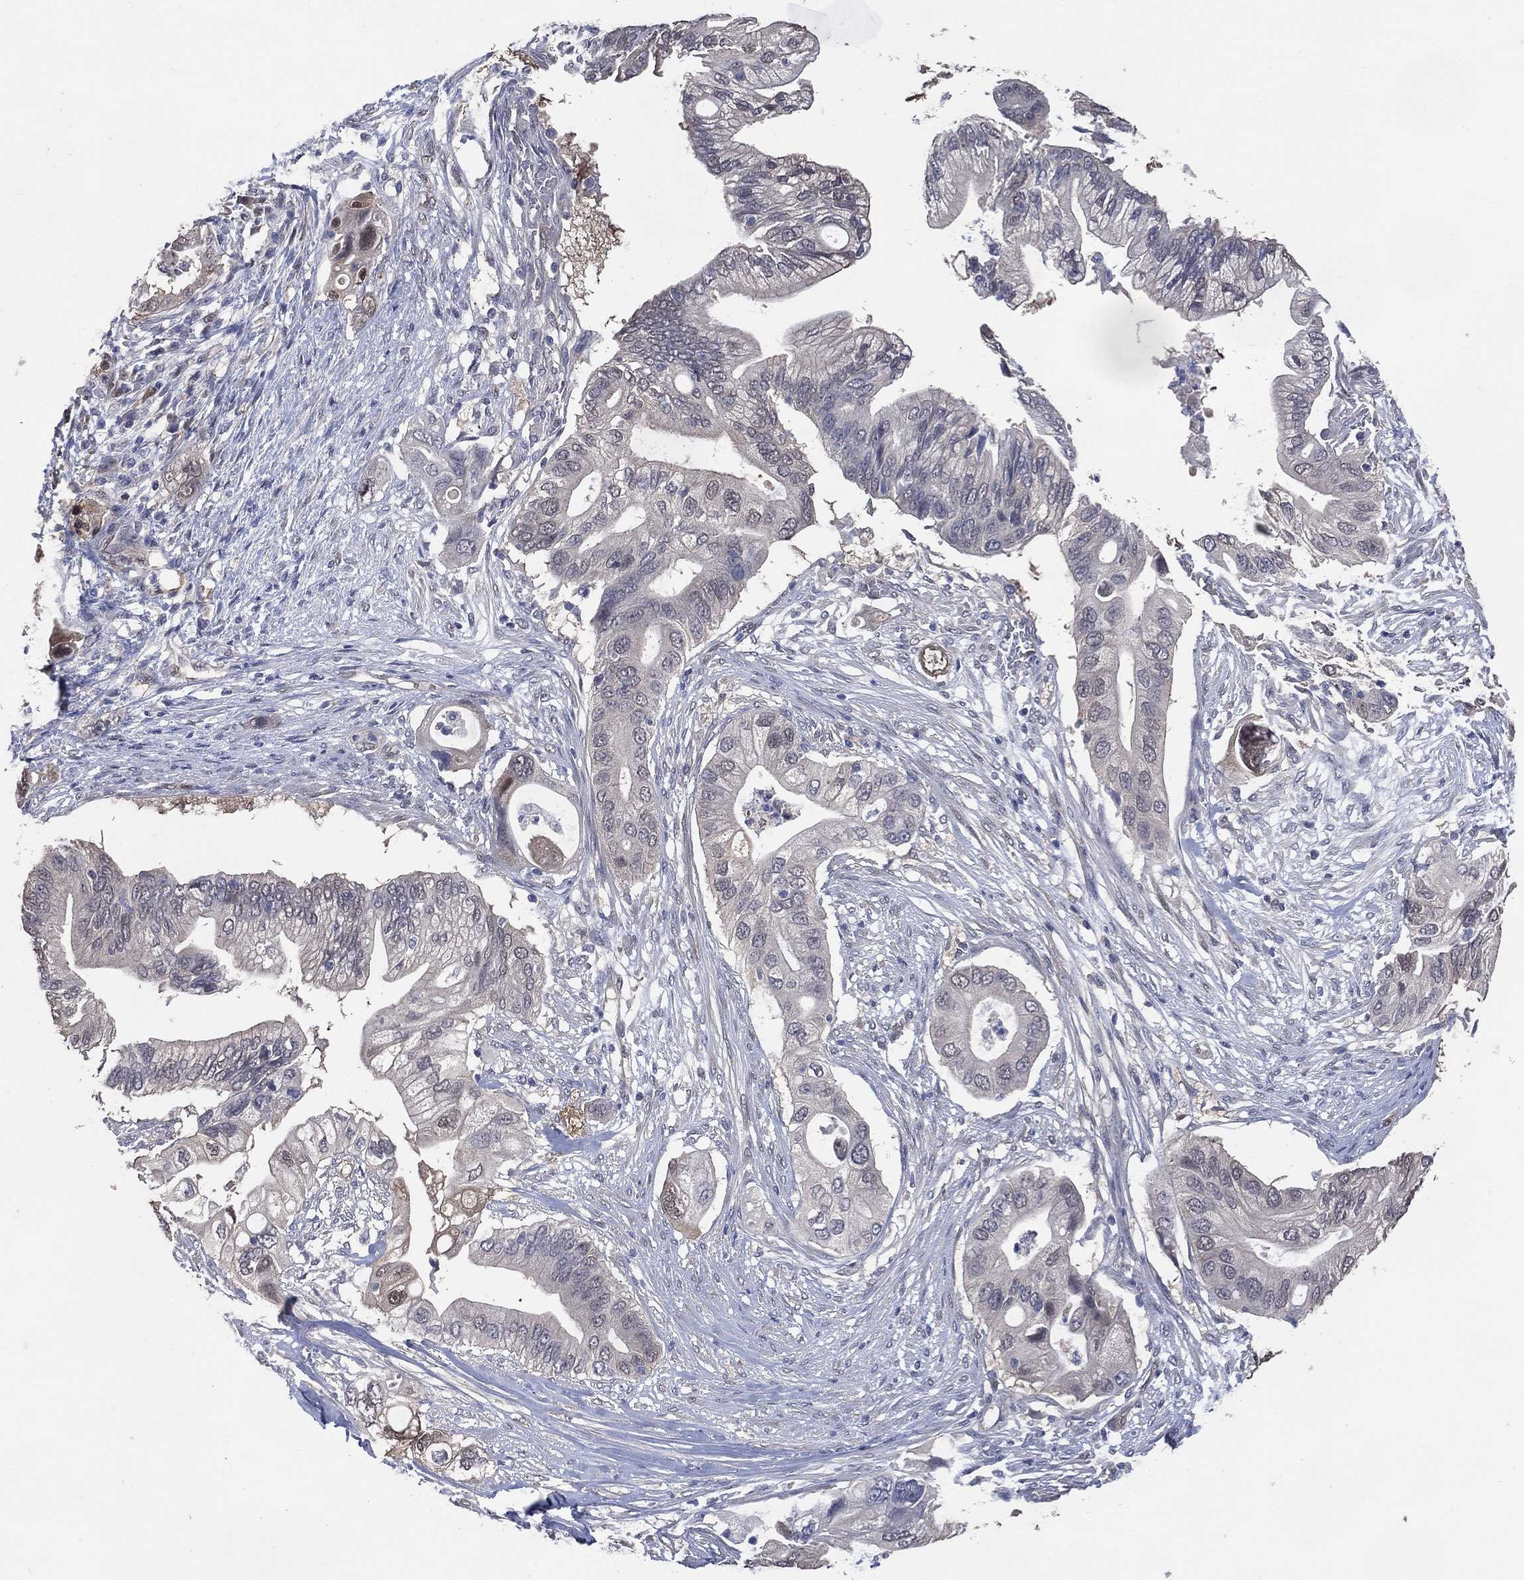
{"staining": {"intensity": "negative", "quantity": "none", "location": "none"}, "tissue": "pancreatic cancer", "cell_type": "Tumor cells", "image_type": "cancer", "snomed": [{"axis": "morphology", "description": "Adenocarcinoma, NOS"}, {"axis": "topography", "description": "Pancreas"}], "caption": "This is an immunohistochemistry (IHC) histopathology image of human pancreatic cancer. There is no staining in tumor cells.", "gene": "AK1", "patient": {"sex": "female", "age": 72}}